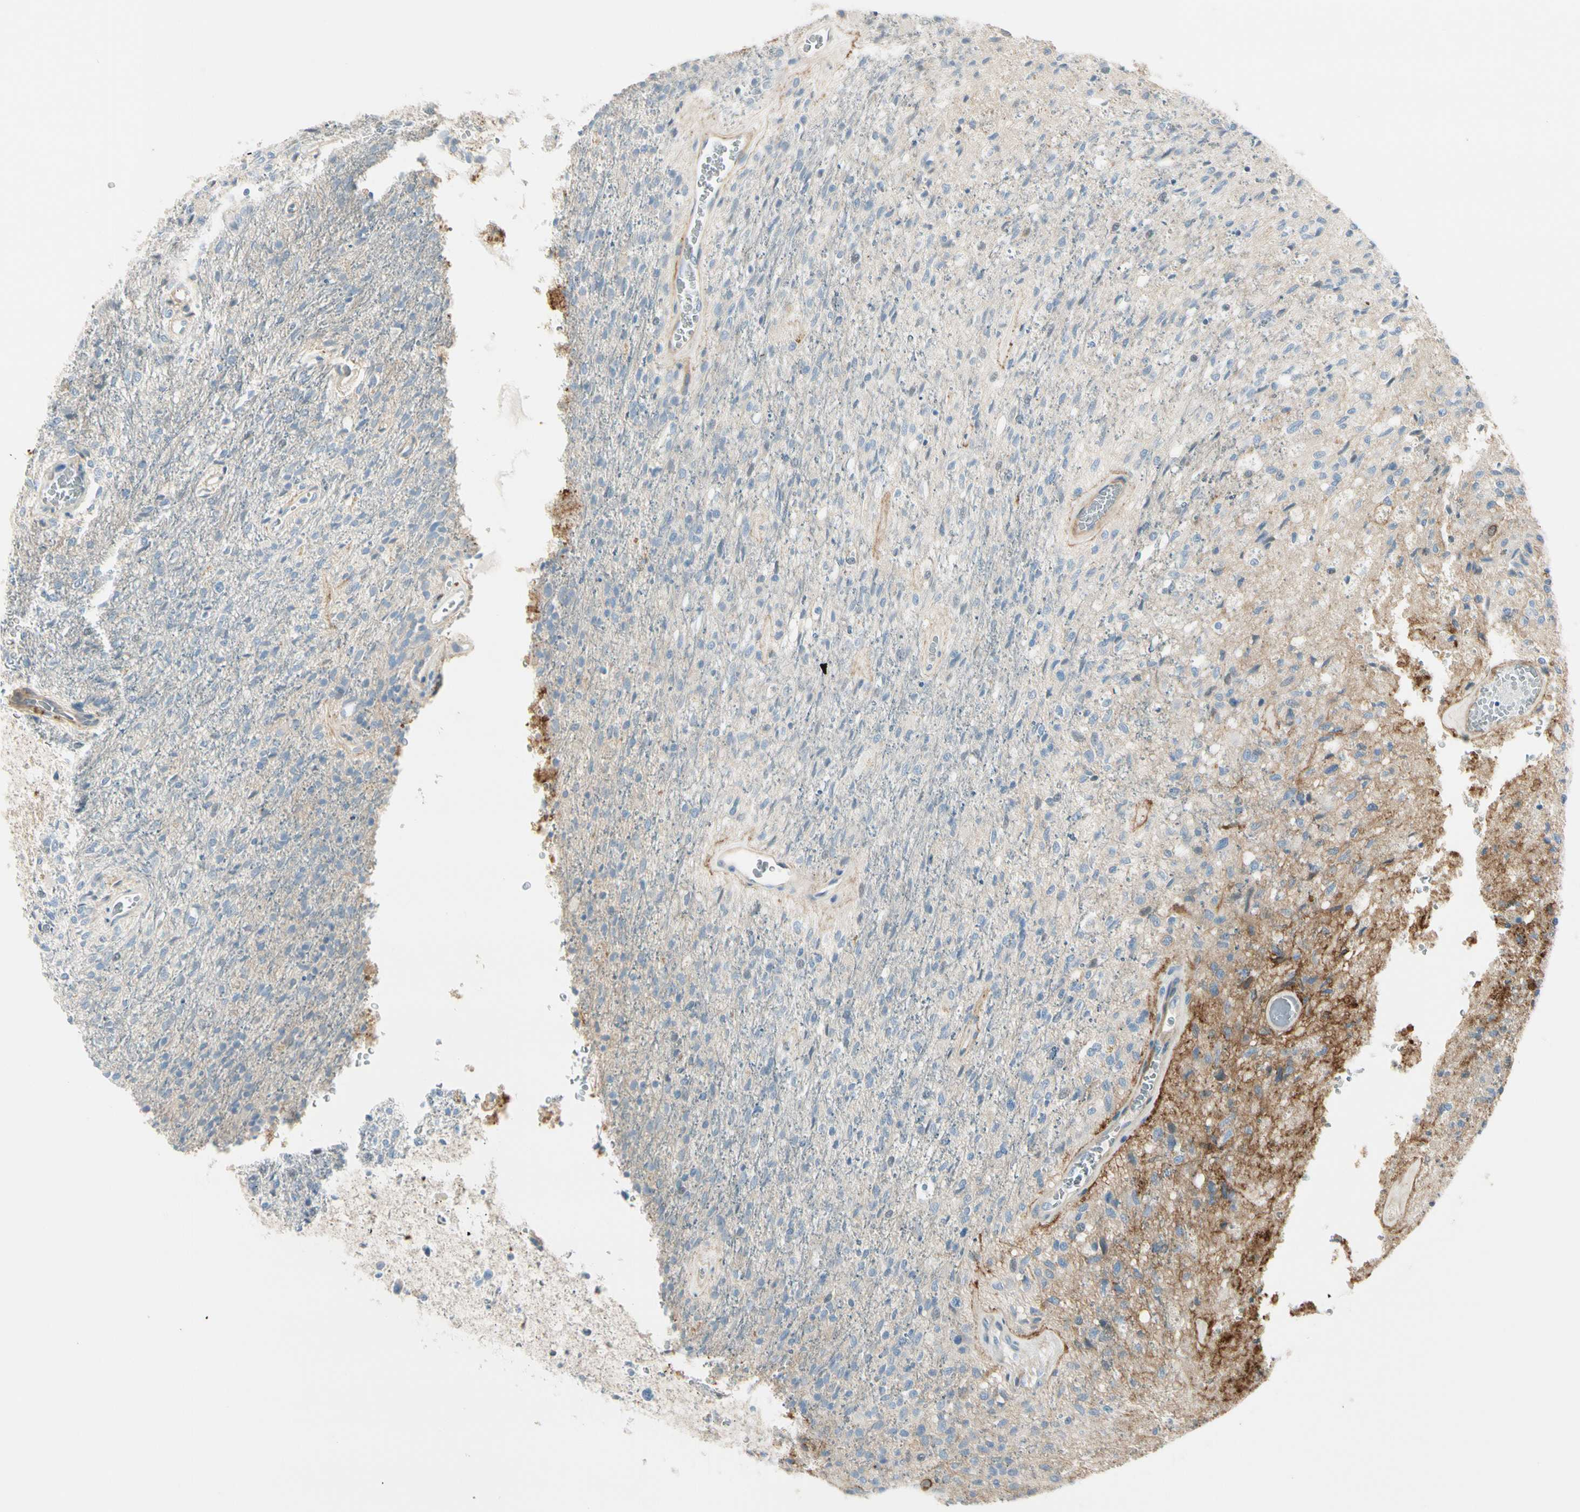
{"staining": {"intensity": "moderate", "quantity": "<25%", "location": "cytoplasmic/membranous"}, "tissue": "glioma", "cell_type": "Tumor cells", "image_type": "cancer", "snomed": [{"axis": "morphology", "description": "Normal tissue, NOS"}, {"axis": "morphology", "description": "Glioma, malignant, High grade"}, {"axis": "topography", "description": "Cerebral cortex"}], "caption": "Human glioma stained with a protein marker exhibits moderate staining in tumor cells.", "gene": "ITGA3", "patient": {"sex": "male", "age": 77}}